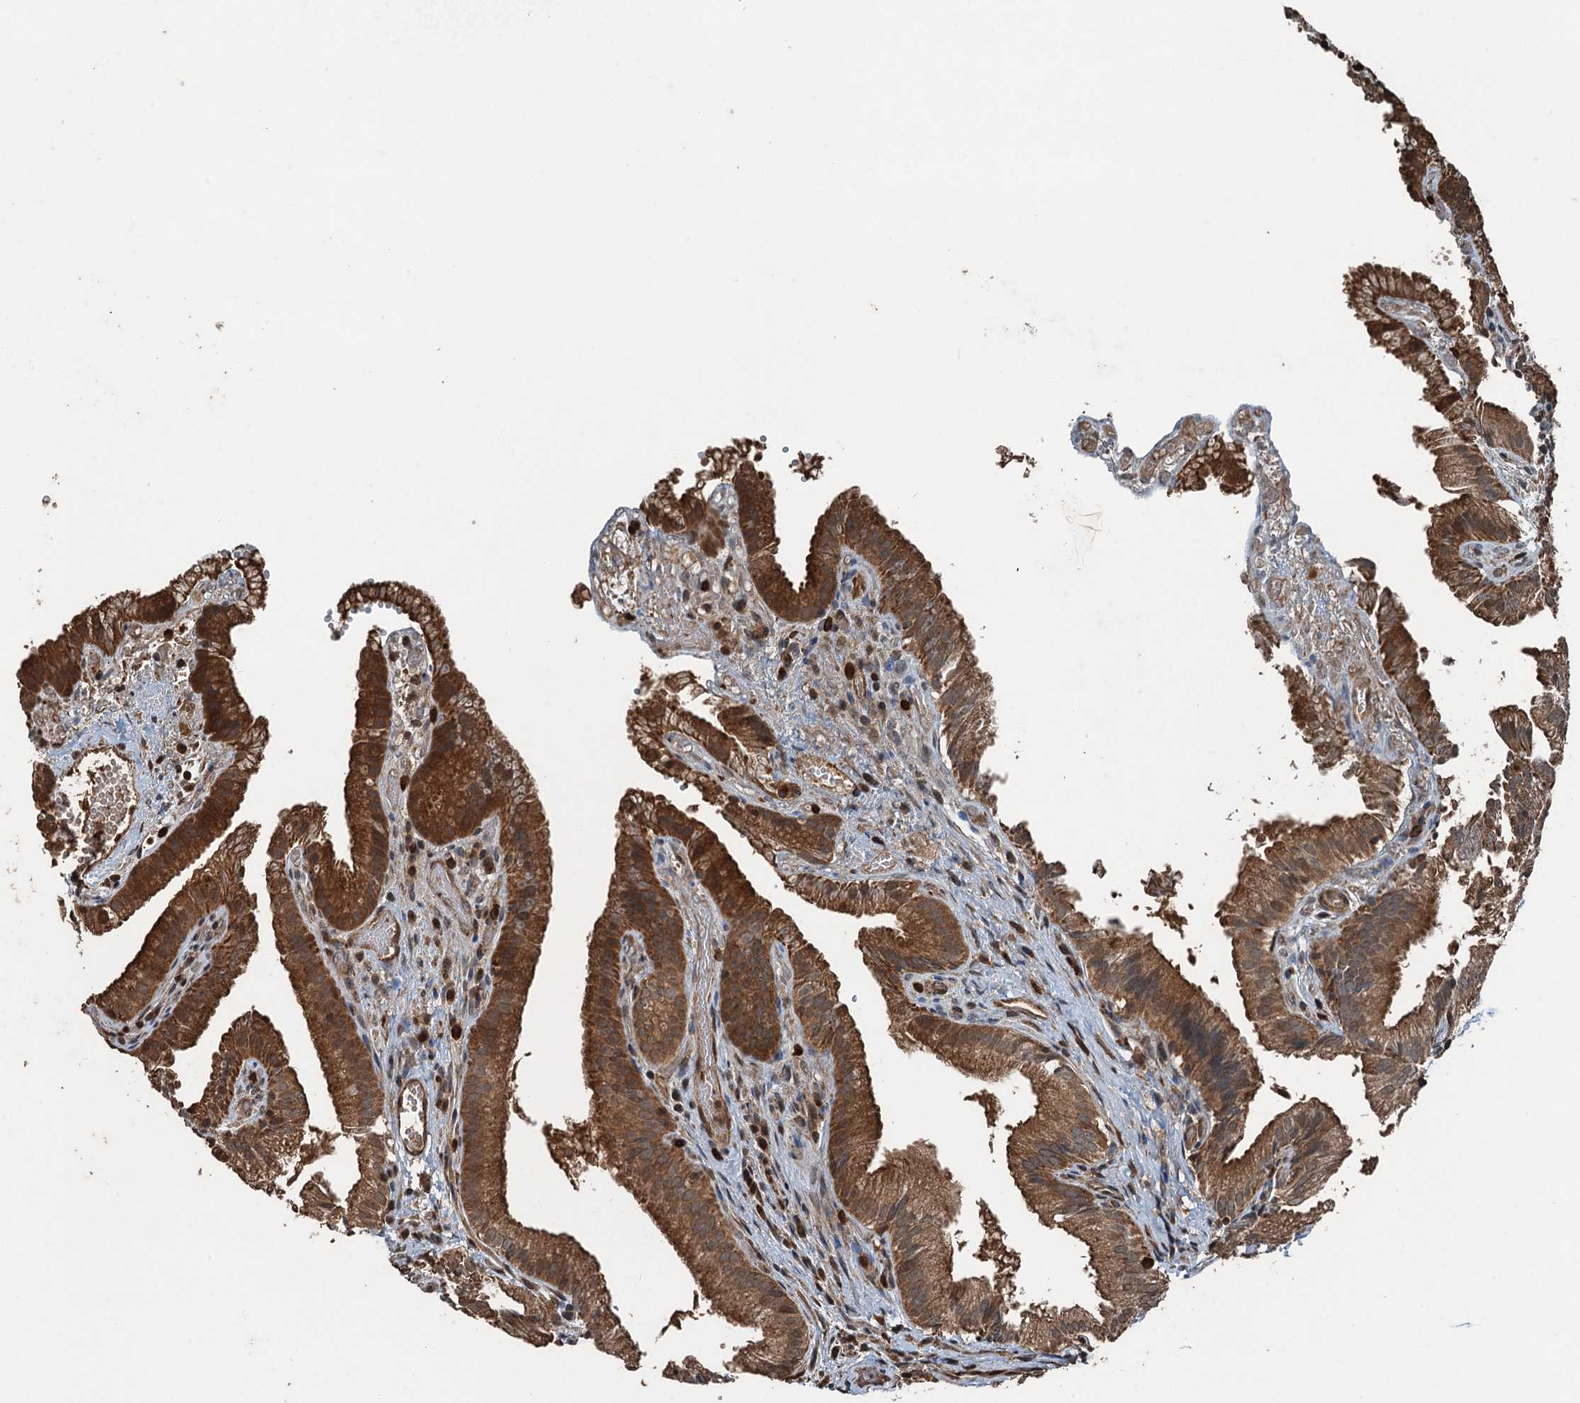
{"staining": {"intensity": "strong", "quantity": "25%-75%", "location": "cytoplasmic/membranous"}, "tissue": "gallbladder", "cell_type": "Glandular cells", "image_type": "normal", "snomed": [{"axis": "morphology", "description": "Normal tissue, NOS"}, {"axis": "topography", "description": "Gallbladder"}], "caption": "Gallbladder stained with a brown dye demonstrates strong cytoplasmic/membranous positive expression in approximately 25%-75% of glandular cells.", "gene": "TCTN1", "patient": {"sex": "female", "age": 30}}